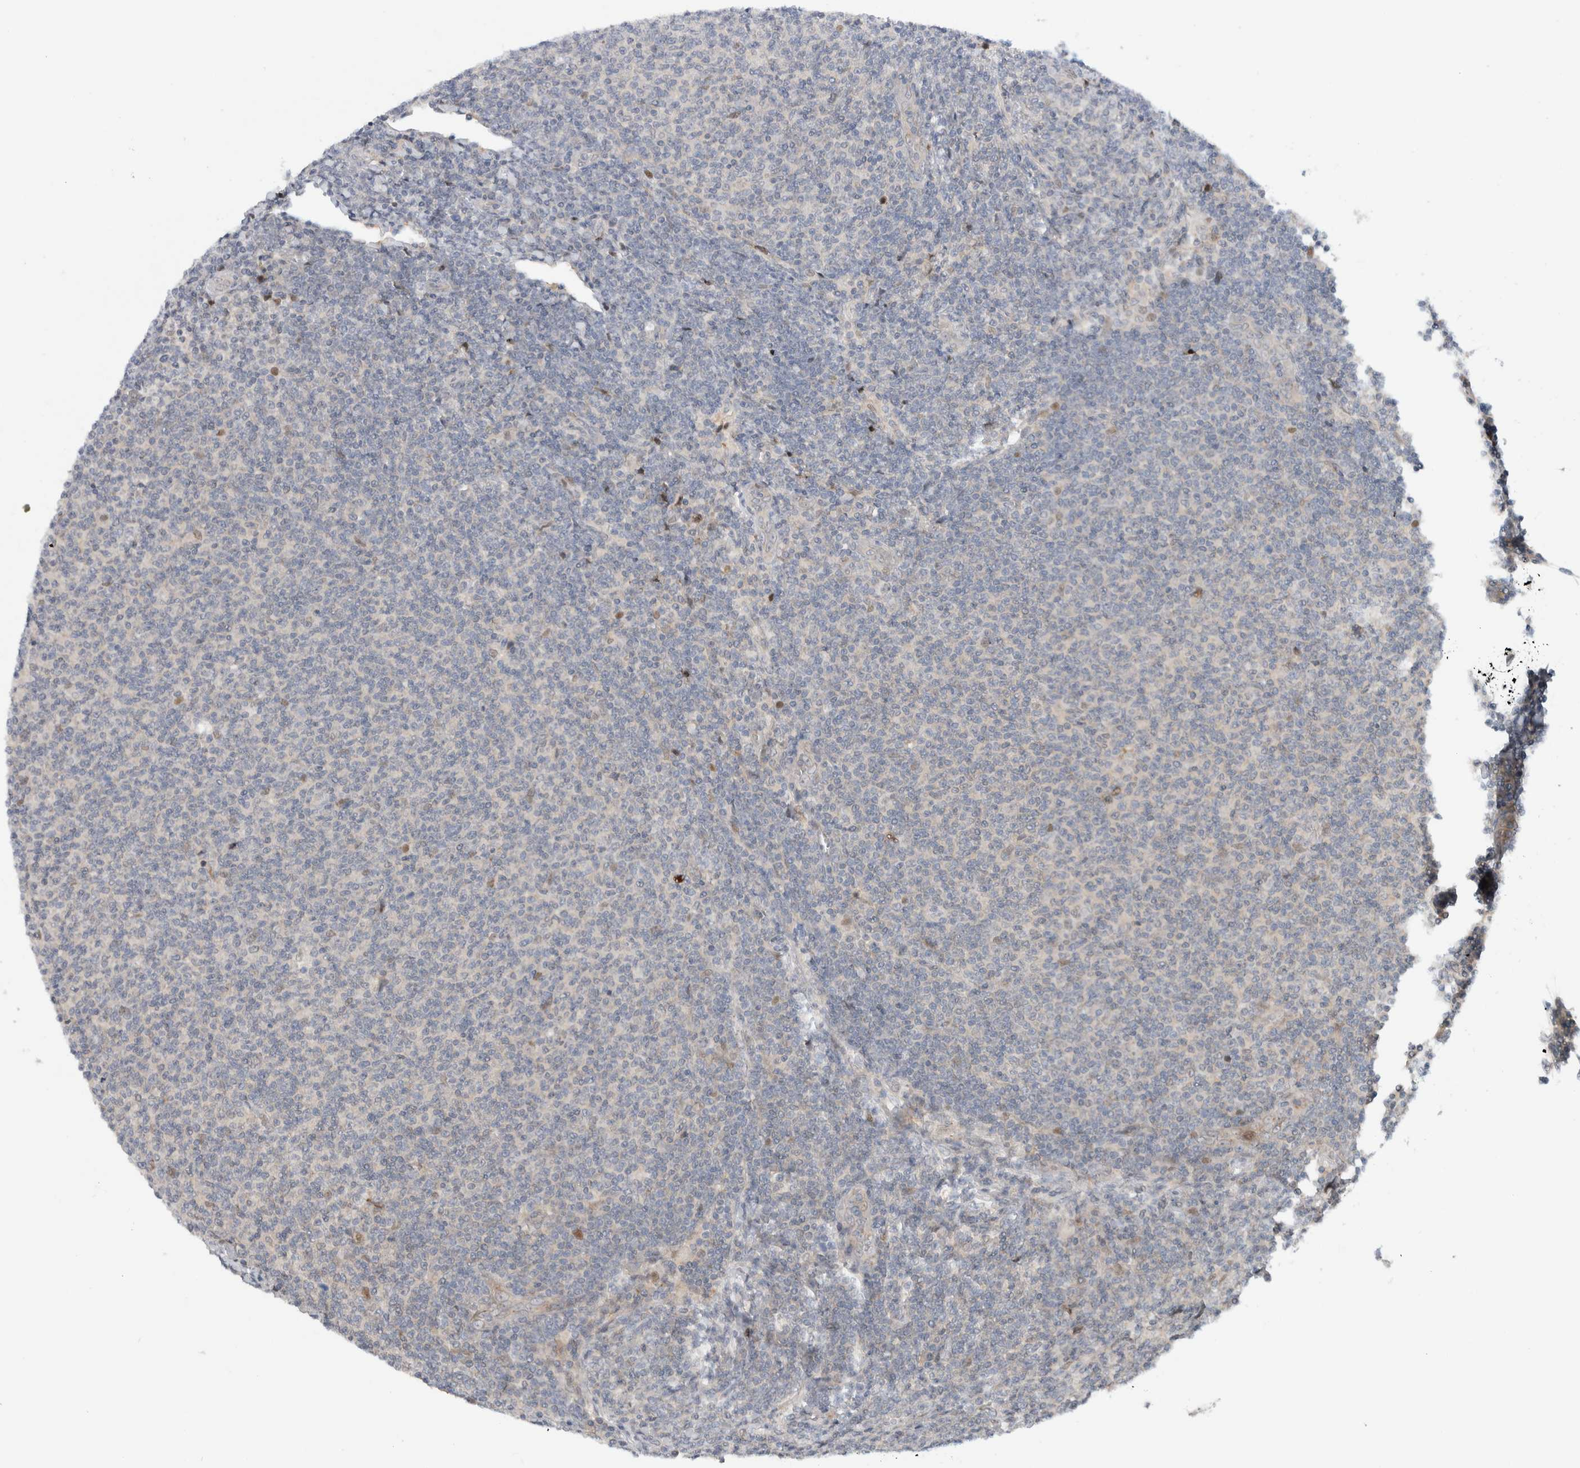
{"staining": {"intensity": "negative", "quantity": "none", "location": "none"}, "tissue": "lymphoma", "cell_type": "Tumor cells", "image_type": "cancer", "snomed": [{"axis": "morphology", "description": "Malignant lymphoma, non-Hodgkin's type, Low grade"}, {"axis": "topography", "description": "Lymph node"}], "caption": "This is an immunohistochemistry (IHC) image of lymphoma. There is no positivity in tumor cells.", "gene": "NCR3LG1", "patient": {"sex": "male", "age": 66}}